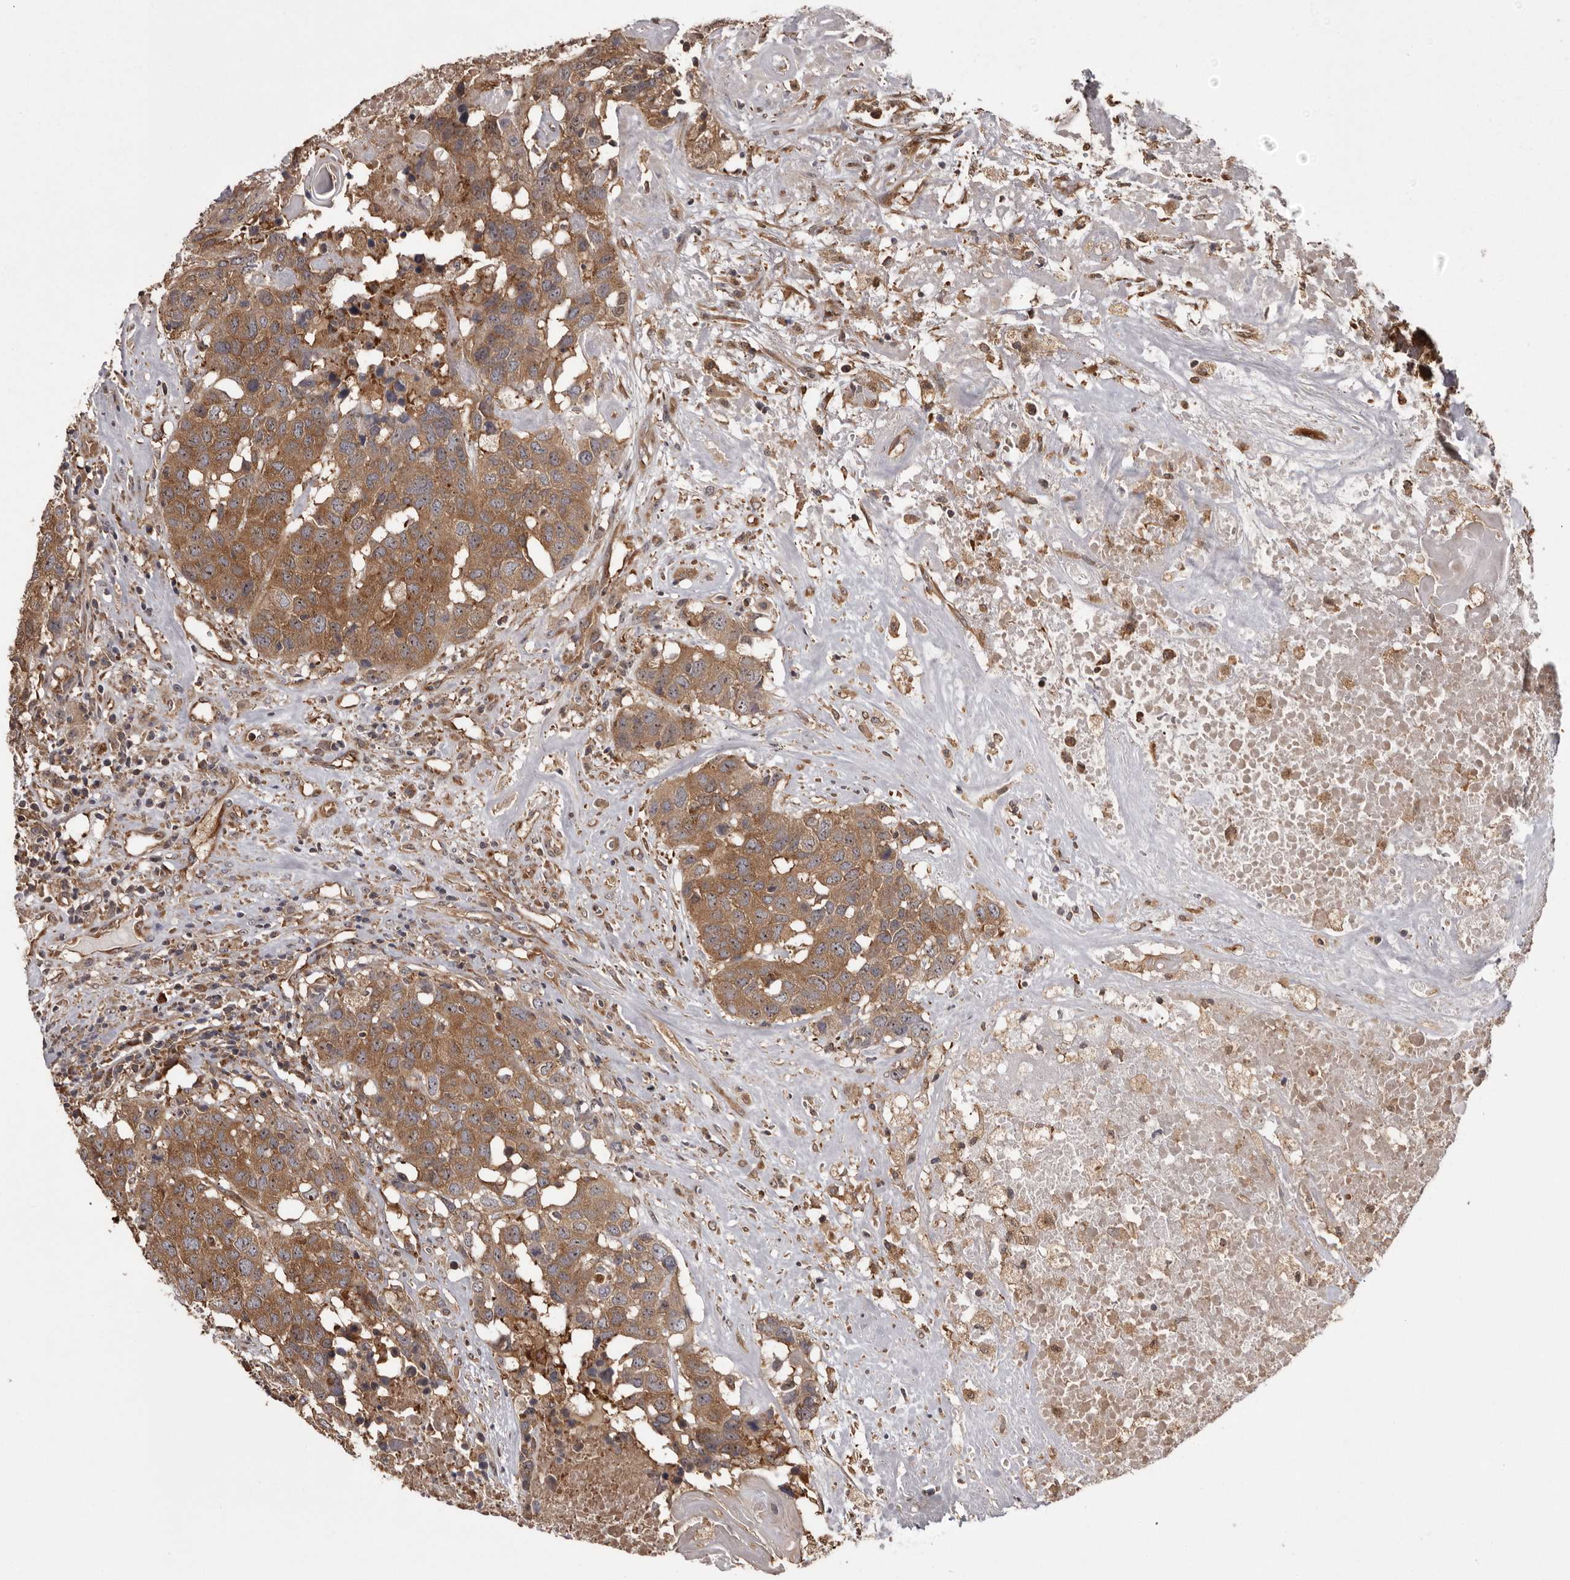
{"staining": {"intensity": "moderate", "quantity": ">75%", "location": "cytoplasmic/membranous,nuclear"}, "tissue": "head and neck cancer", "cell_type": "Tumor cells", "image_type": "cancer", "snomed": [{"axis": "morphology", "description": "Squamous cell carcinoma, NOS"}, {"axis": "topography", "description": "Head-Neck"}], "caption": "Squamous cell carcinoma (head and neck) stained with a protein marker reveals moderate staining in tumor cells.", "gene": "DARS1", "patient": {"sex": "male", "age": 66}}